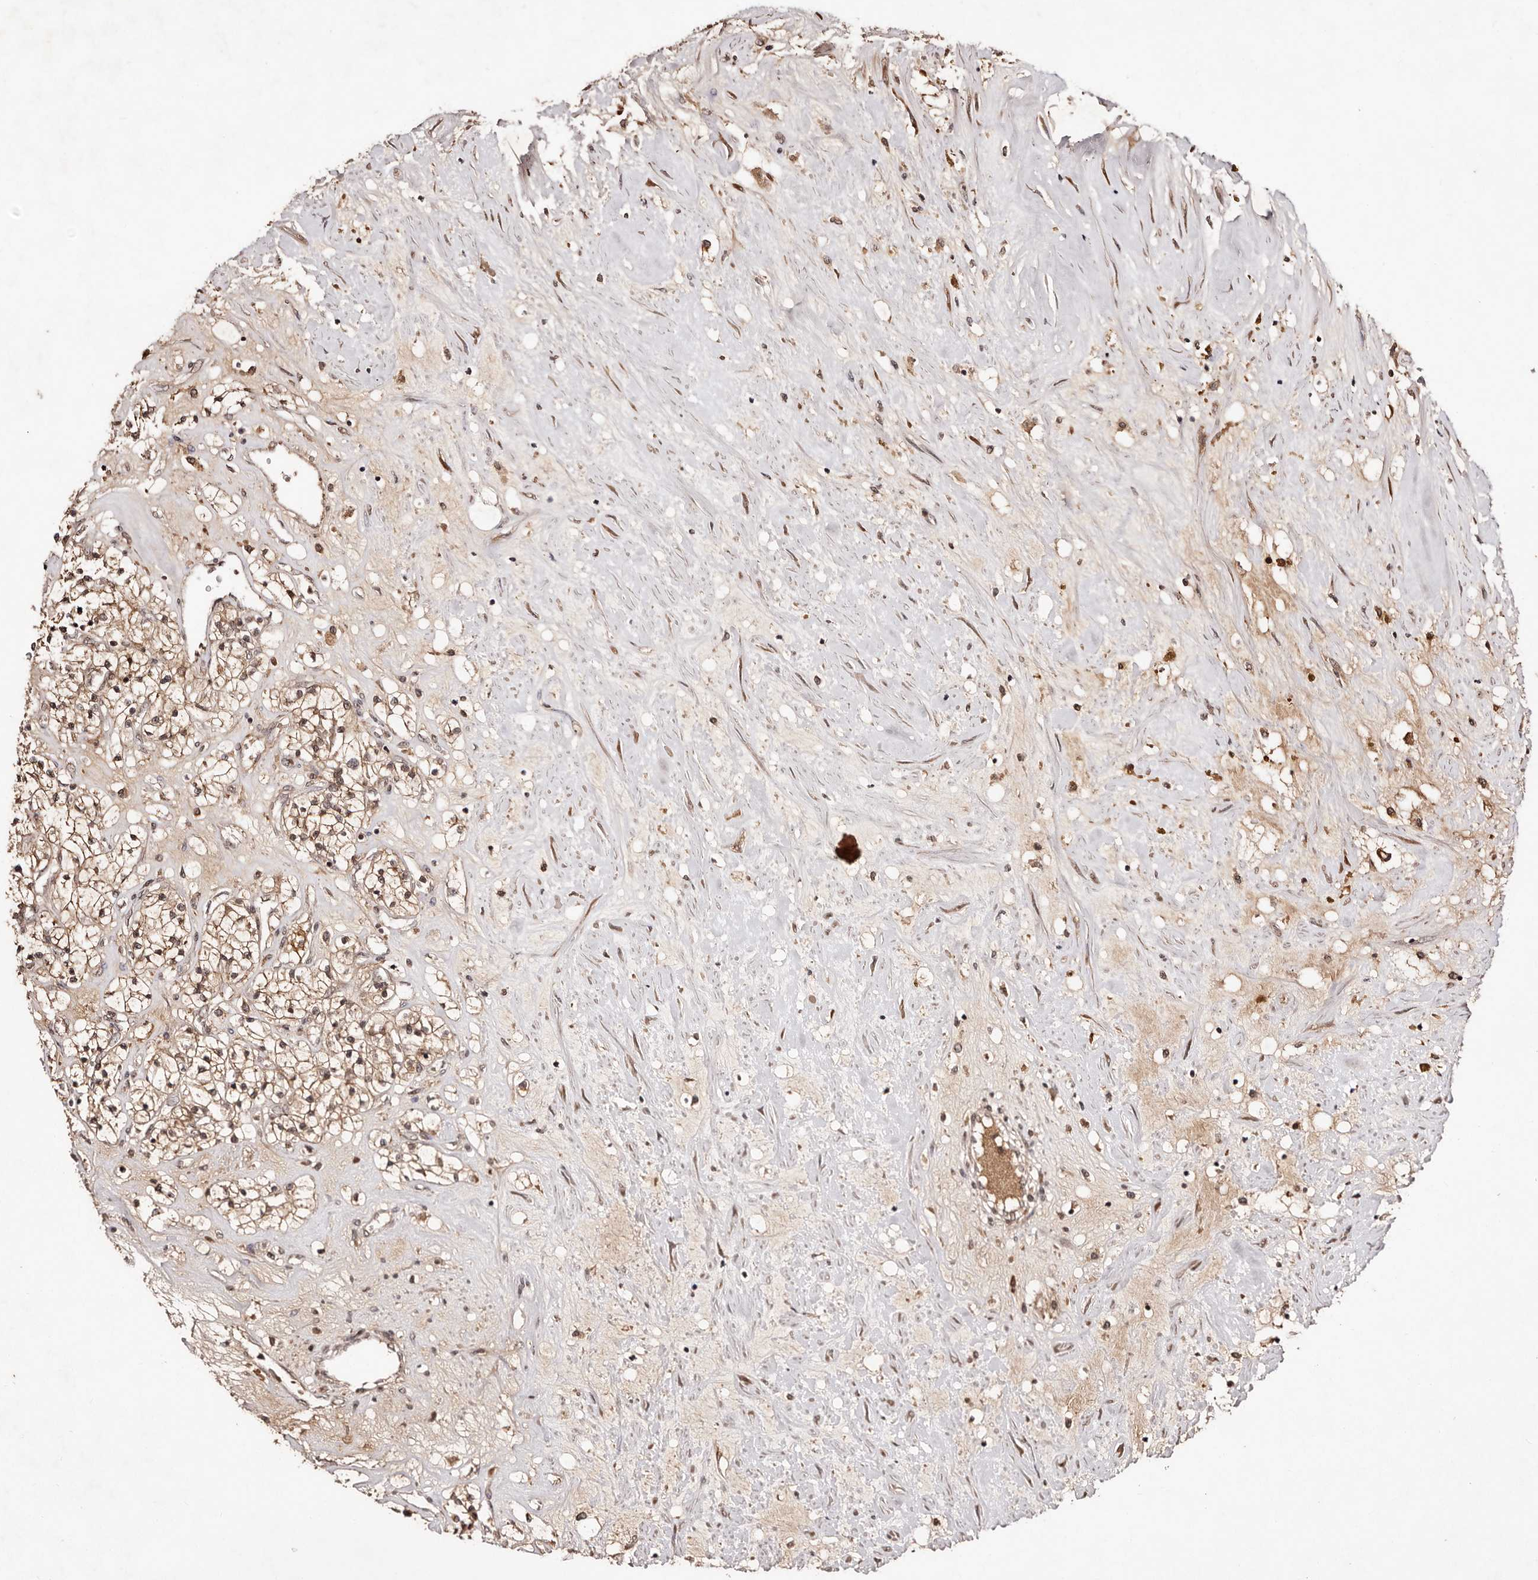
{"staining": {"intensity": "moderate", "quantity": ">75%", "location": "cytoplasmic/membranous"}, "tissue": "renal cancer", "cell_type": "Tumor cells", "image_type": "cancer", "snomed": [{"axis": "morphology", "description": "Normal tissue, NOS"}, {"axis": "morphology", "description": "Adenocarcinoma, NOS"}, {"axis": "topography", "description": "Kidney"}], "caption": "Renal adenocarcinoma stained for a protein (brown) reveals moderate cytoplasmic/membranous positive expression in about >75% of tumor cells.", "gene": "BICRAL", "patient": {"sex": "male", "age": 68}}